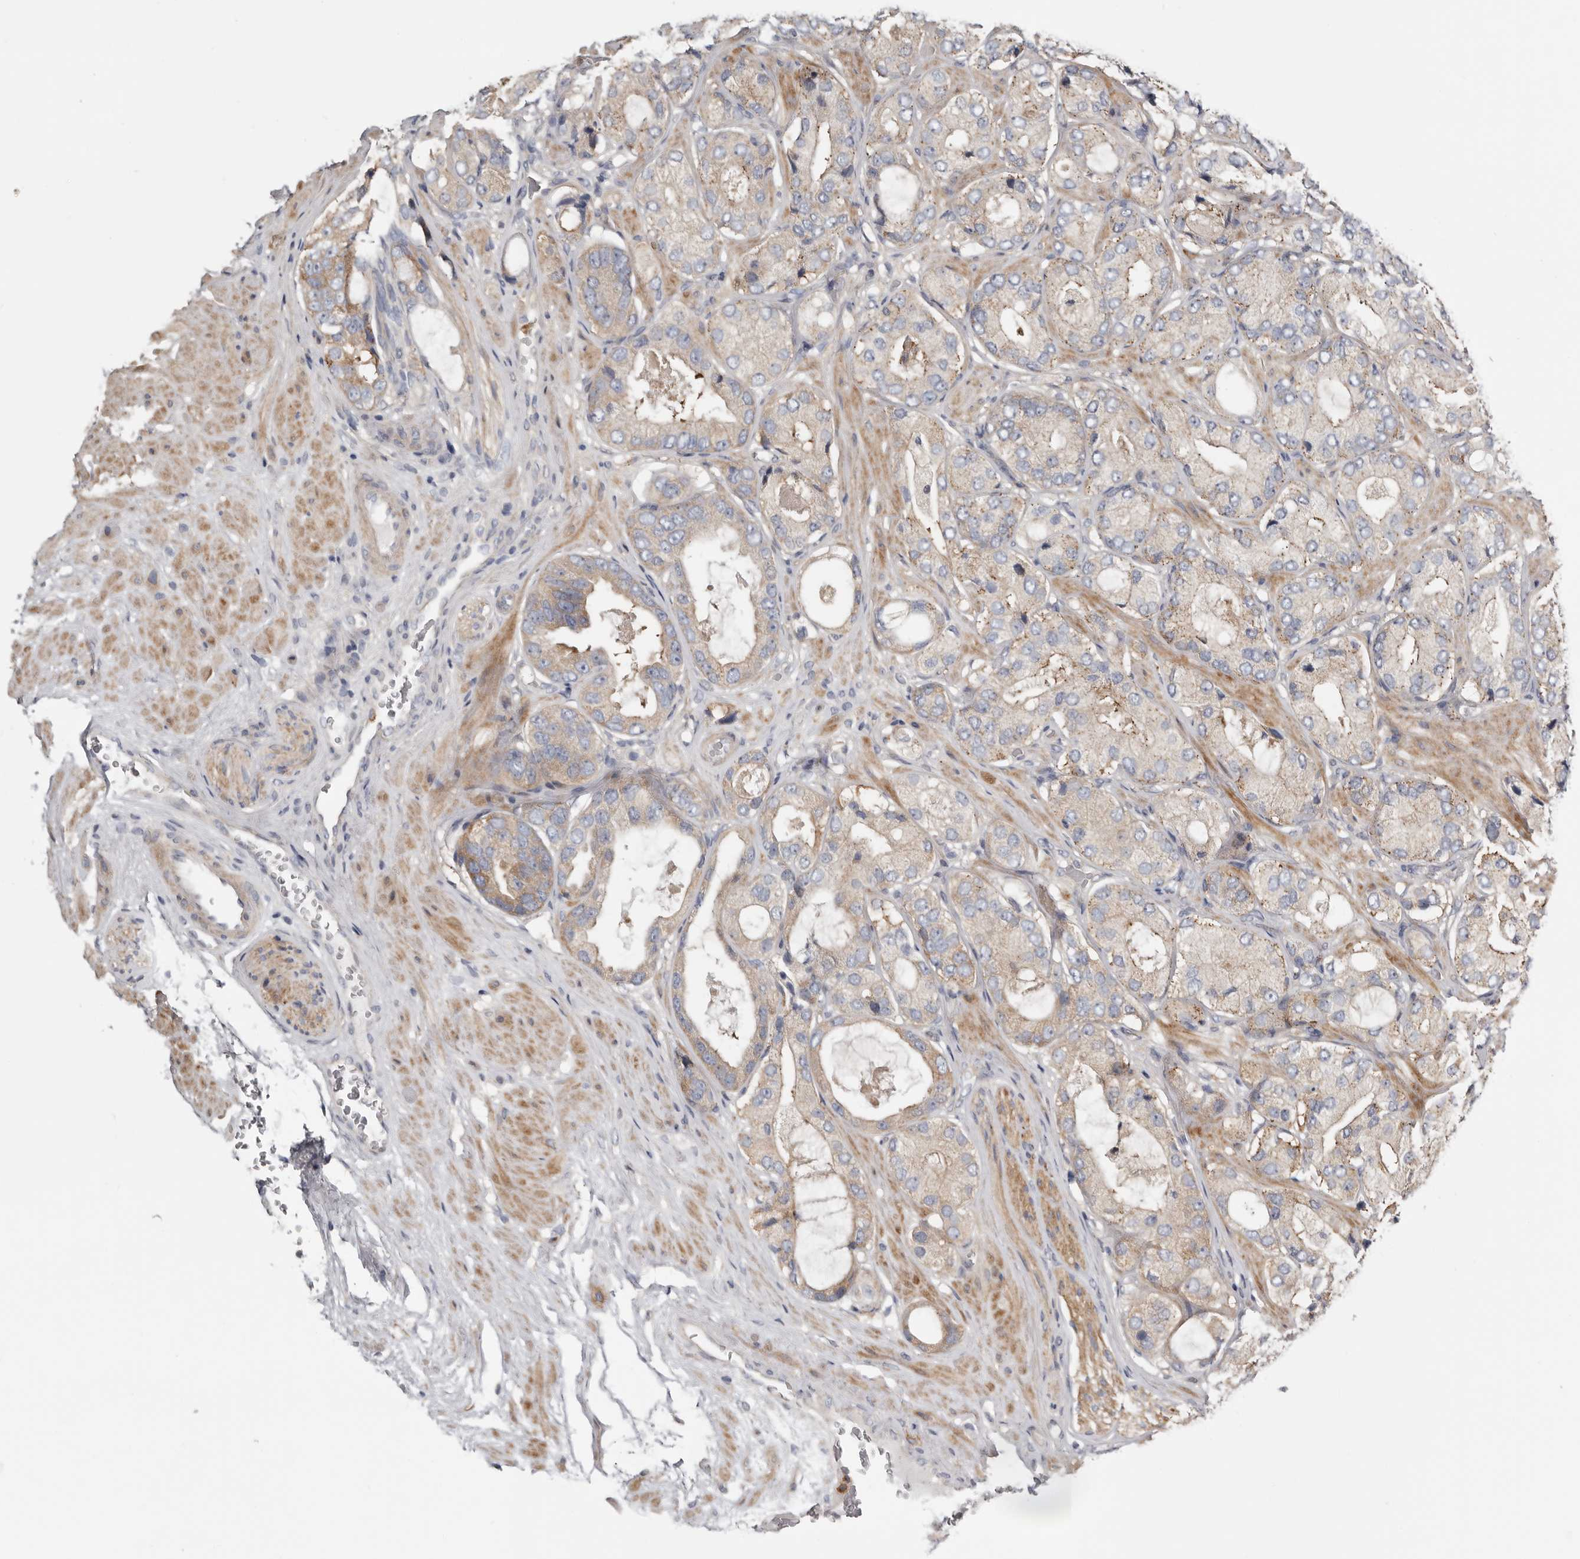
{"staining": {"intensity": "moderate", "quantity": "<25%", "location": "cytoplasmic/membranous"}, "tissue": "prostate cancer", "cell_type": "Tumor cells", "image_type": "cancer", "snomed": [{"axis": "morphology", "description": "Adenocarcinoma, High grade"}, {"axis": "topography", "description": "Prostate"}], "caption": "Moderate cytoplasmic/membranous expression for a protein is identified in about <25% of tumor cells of high-grade adenocarcinoma (prostate) using immunohistochemistry.", "gene": "MSRB2", "patient": {"sex": "male", "age": 59}}